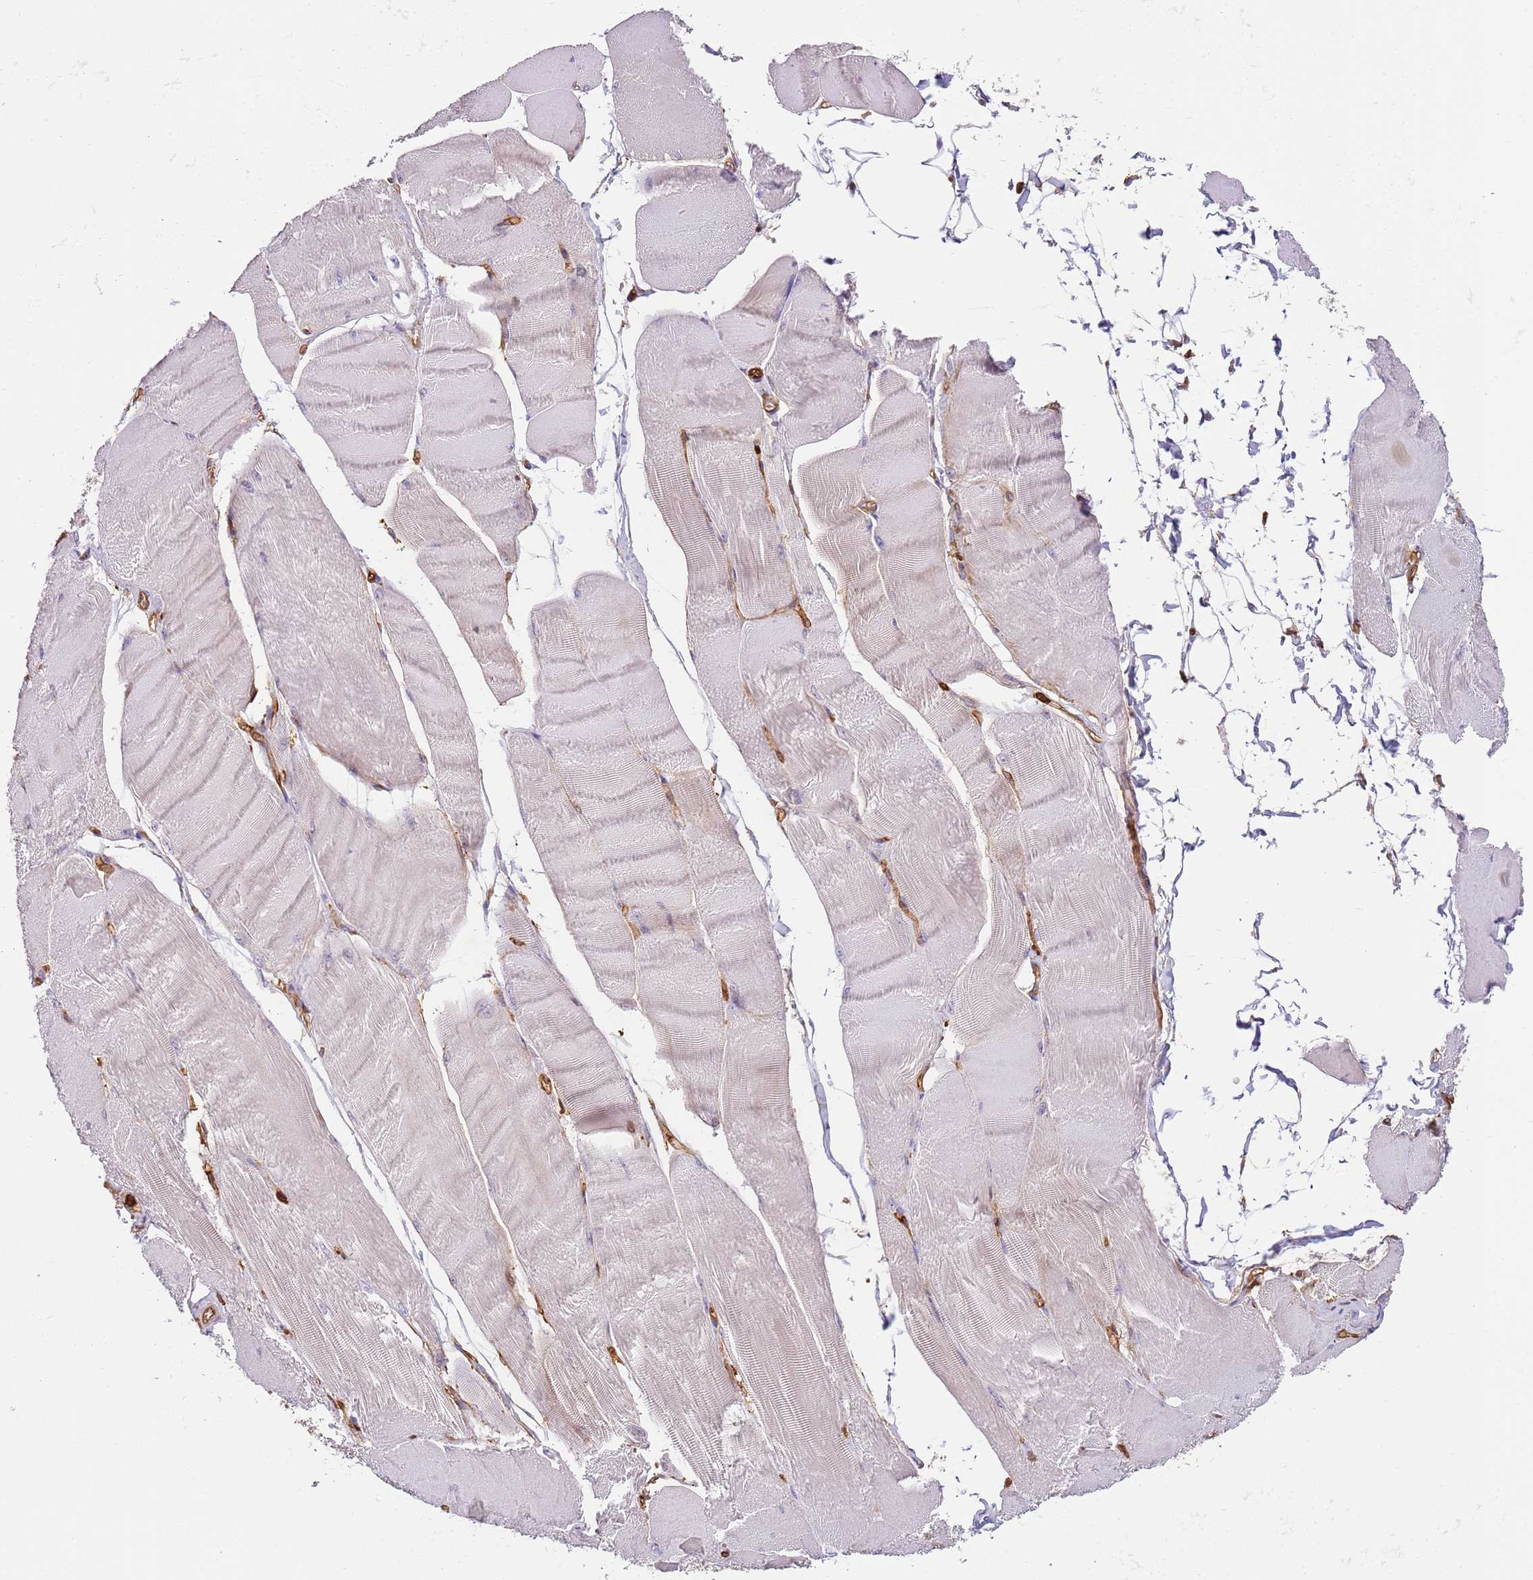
{"staining": {"intensity": "weak", "quantity": "<25%", "location": "cytoplasmic/membranous"}, "tissue": "skeletal muscle", "cell_type": "Myocytes", "image_type": "normal", "snomed": [{"axis": "morphology", "description": "Normal tissue, NOS"}, {"axis": "morphology", "description": "Basal cell carcinoma"}, {"axis": "topography", "description": "Skeletal muscle"}], "caption": "Immunohistochemistry (IHC) micrograph of normal skeletal muscle stained for a protein (brown), which exhibits no expression in myocytes.", "gene": "OR6P1", "patient": {"sex": "female", "age": 64}}